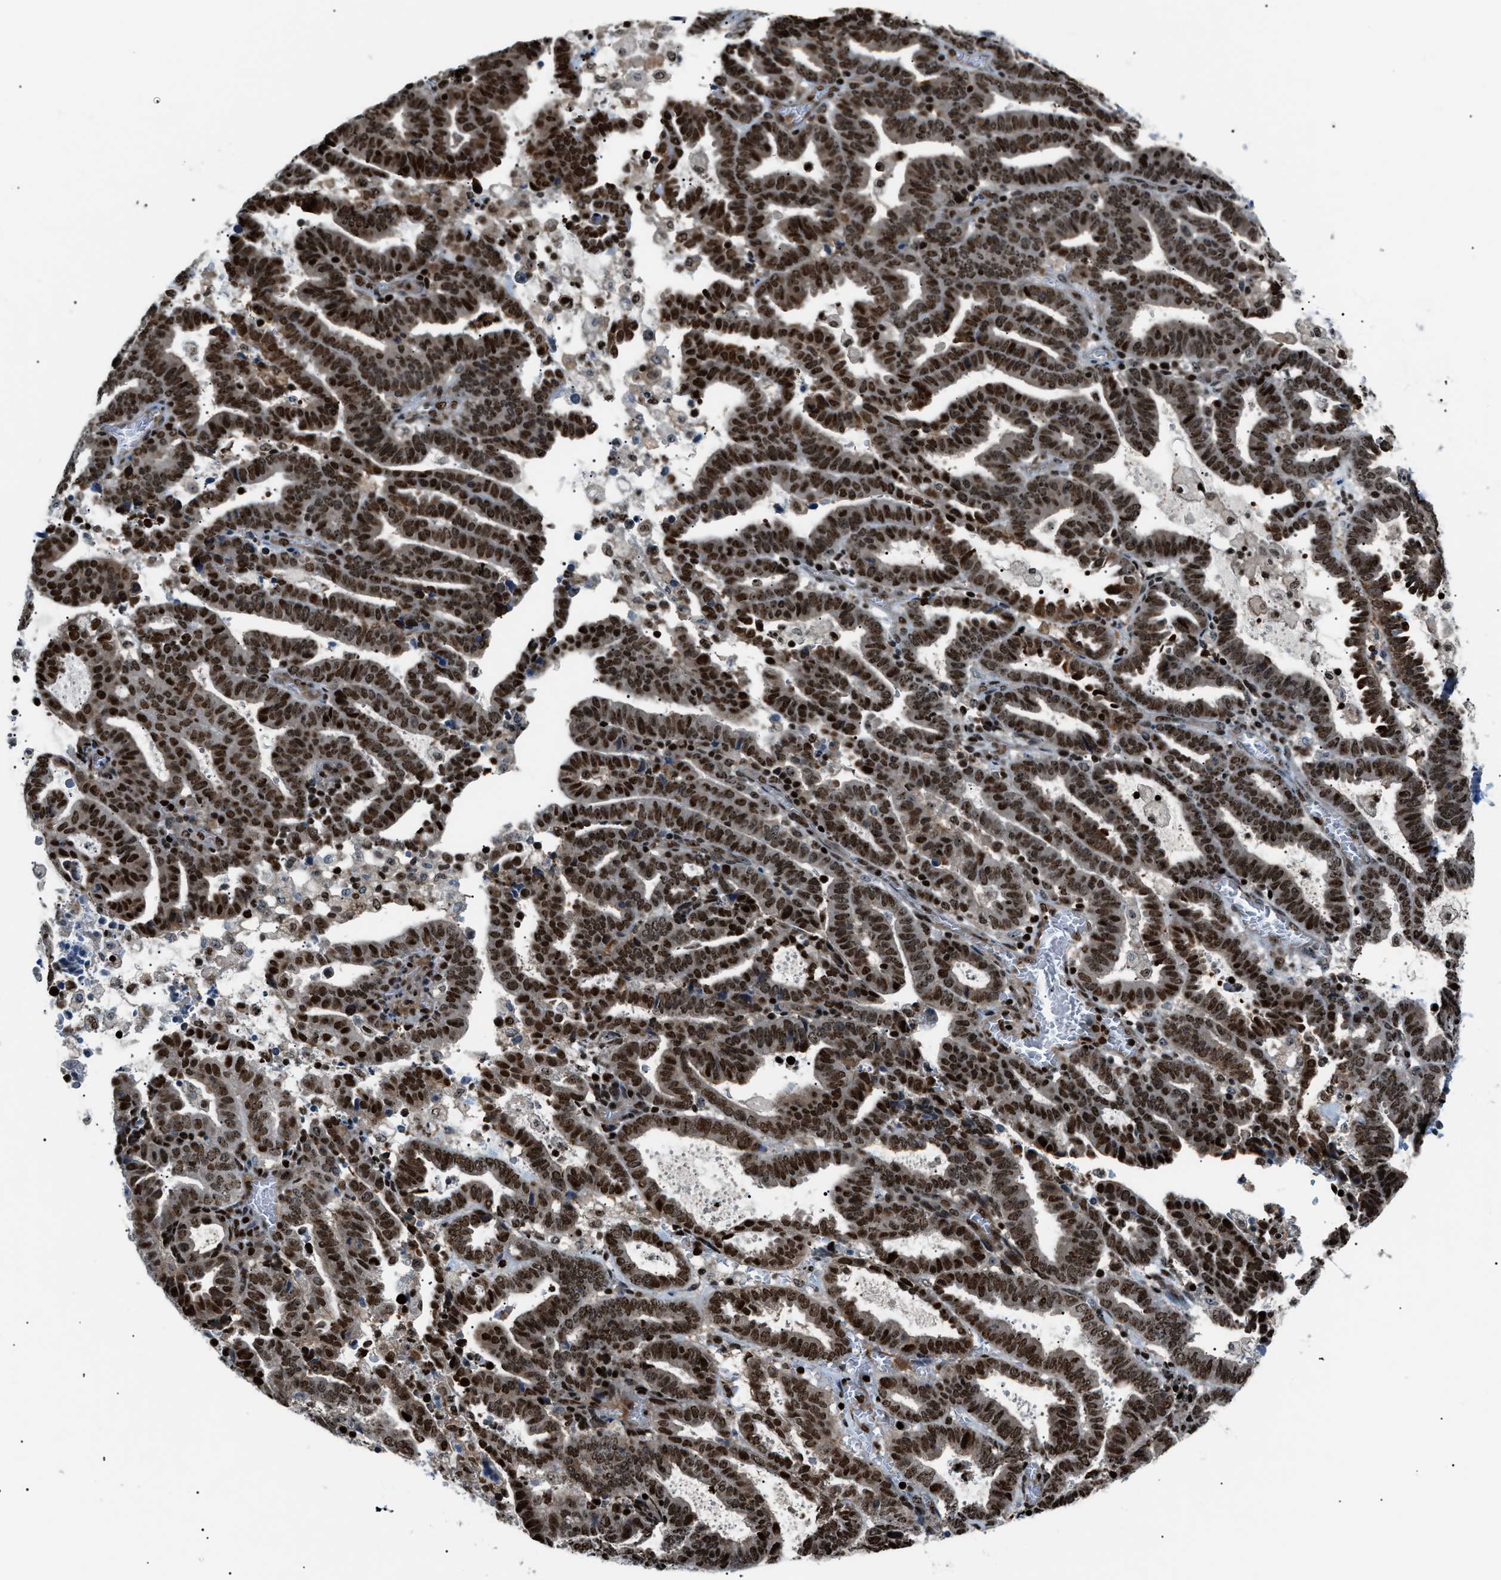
{"staining": {"intensity": "strong", "quantity": ">75%", "location": "nuclear"}, "tissue": "endometrial cancer", "cell_type": "Tumor cells", "image_type": "cancer", "snomed": [{"axis": "morphology", "description": "Adenocarcinoma, NOS"}, {"axis": "topography", "description": "Uterus"}], "caption": "Tumor cells display high levels of strong nuclear expression in approximately >75% of cells in endometrial adenocarcinoma.", "gene": "PRKX", "patient": {"sex": "female", "age": 83}}